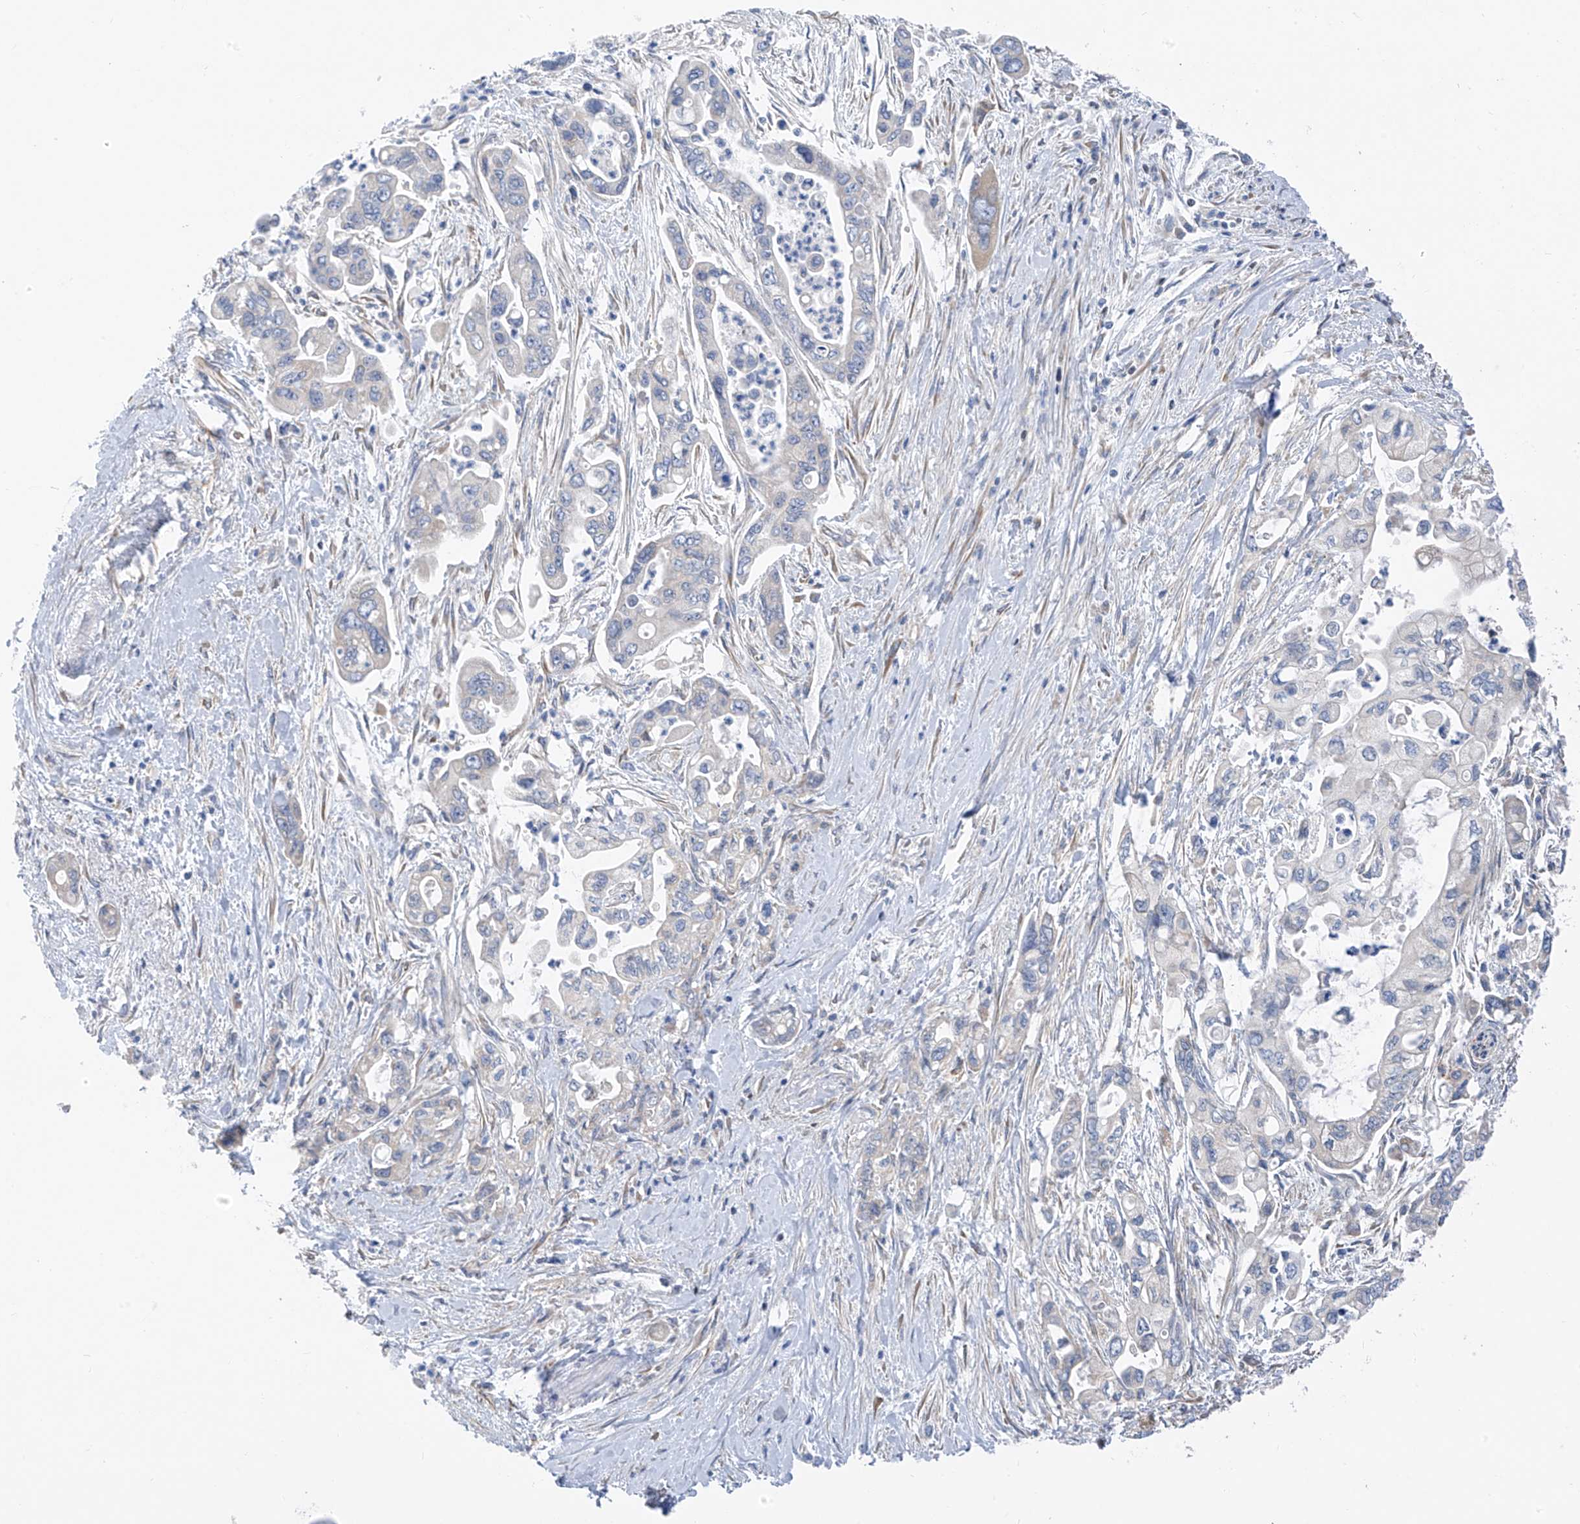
{"staining": {"intensity": "negative", "quantity": "none", "location": "none"}, "tissue": "pancreatic cancer", "cell_type": "Tumor cells", "image_type": "cancer", "snomed": [{"axis": "morphology", "description": "Adenocarcinoma, NOS"}, {"axis": "topography", "description": "Pancreas"}], "caption": "Image shows no significant protein positivity in tumor cells of adenocarcinoma (pancreatic).", "gene": "EOMES", "patient": {"sex": "male", "age": 70}}